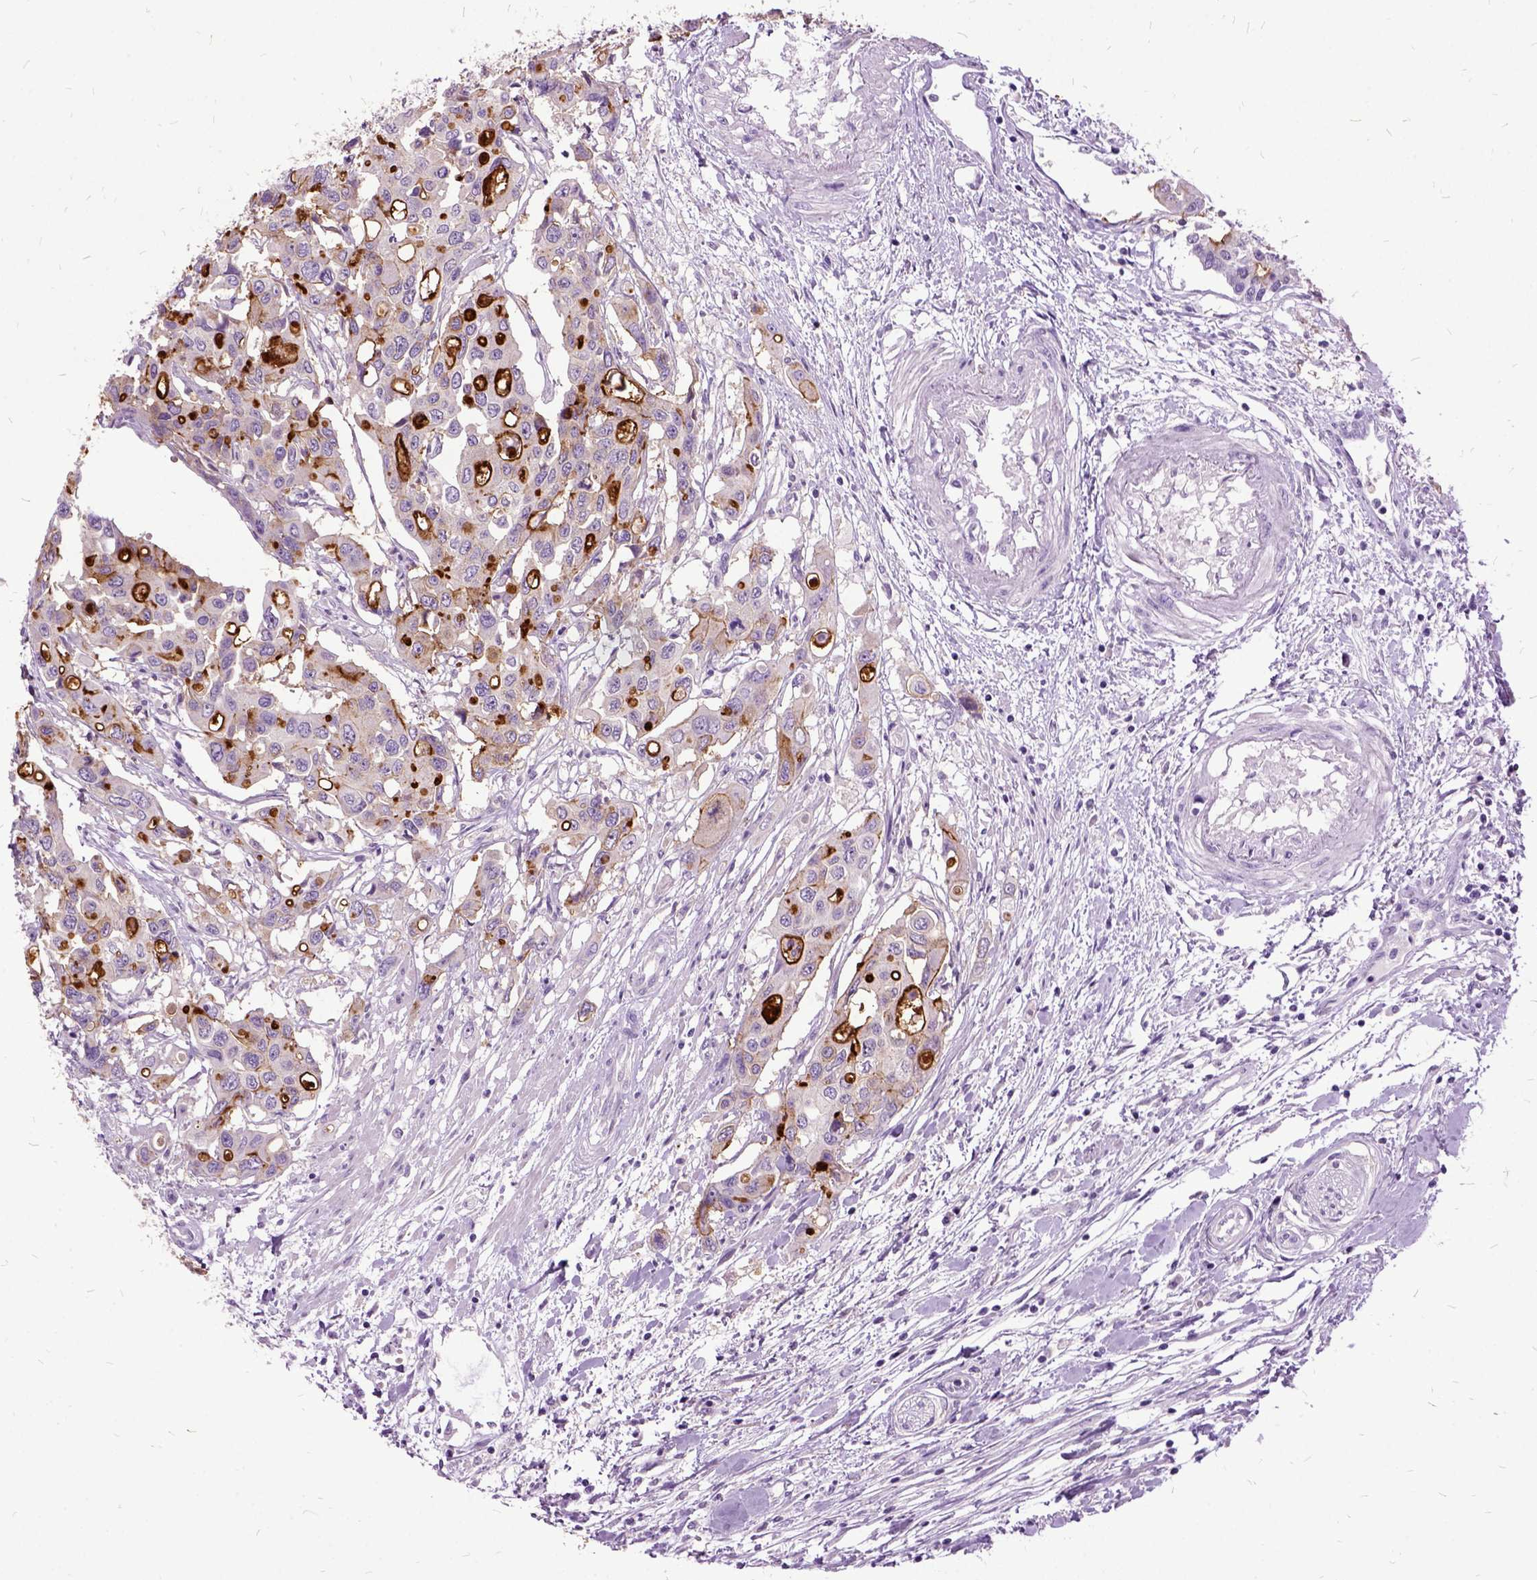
{"staining": {"intensity": "strong", "quantity": "25%-75%", "location": "cytoplasmic/membranous"}, "tissue": "colorectal cancer", "cell_type": "Tumor cells", "image_type": "cancer", "snomed": [{"axis": "morphology", "description": "Adenocarcinoma, NOS"}, {"axis": "topography", "description": "Colon"}], "caption": "An image showing strong cytoplasmic/membranous expression in about 25%-75% of tumor cells in colorectal cancer, as visualized by brown immunohistochemical staining.", "gene": "MME", "patient": {"sex": "male", "age": 77}}